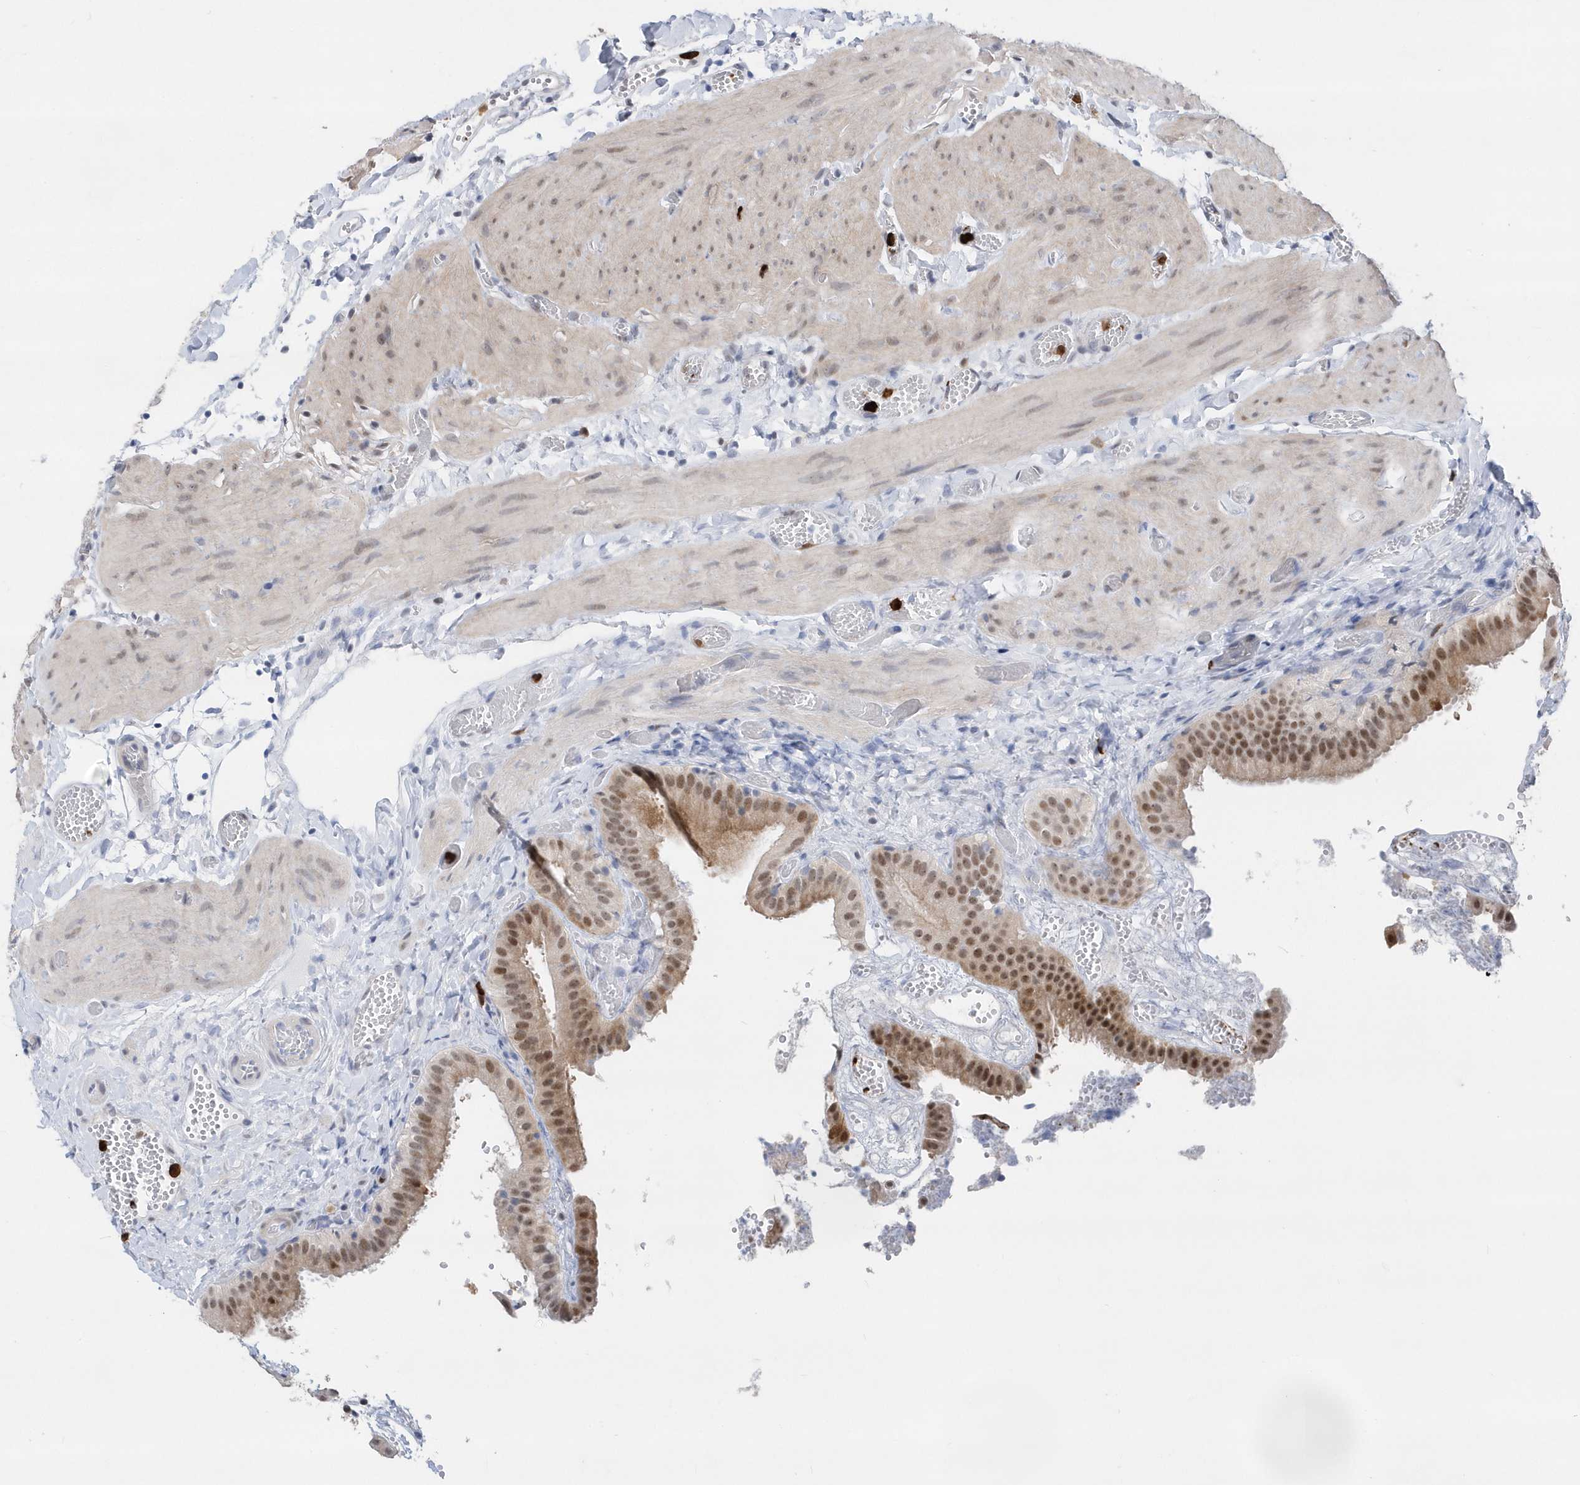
{"staining": {"intensity": "moderate", "quantity": ">75%", "location": "nuclear"}, "tissue": "gallbladder", "cell_type": "Glandular cells", "image_type": "normal", "snomed": [{"axis": "morphology", "description": "Normal tissue, NOS"}, {"axis": "topography", "description": "Gallbladder"}], "caption": "The micrograph demonstrates immunohistochemical staining of benign gallbladder. There is moderate nuclear expression is present in approximately >75% of glandular cells.", "gene": "RPP30", "patient": {"sex": "female", "age": 64}}